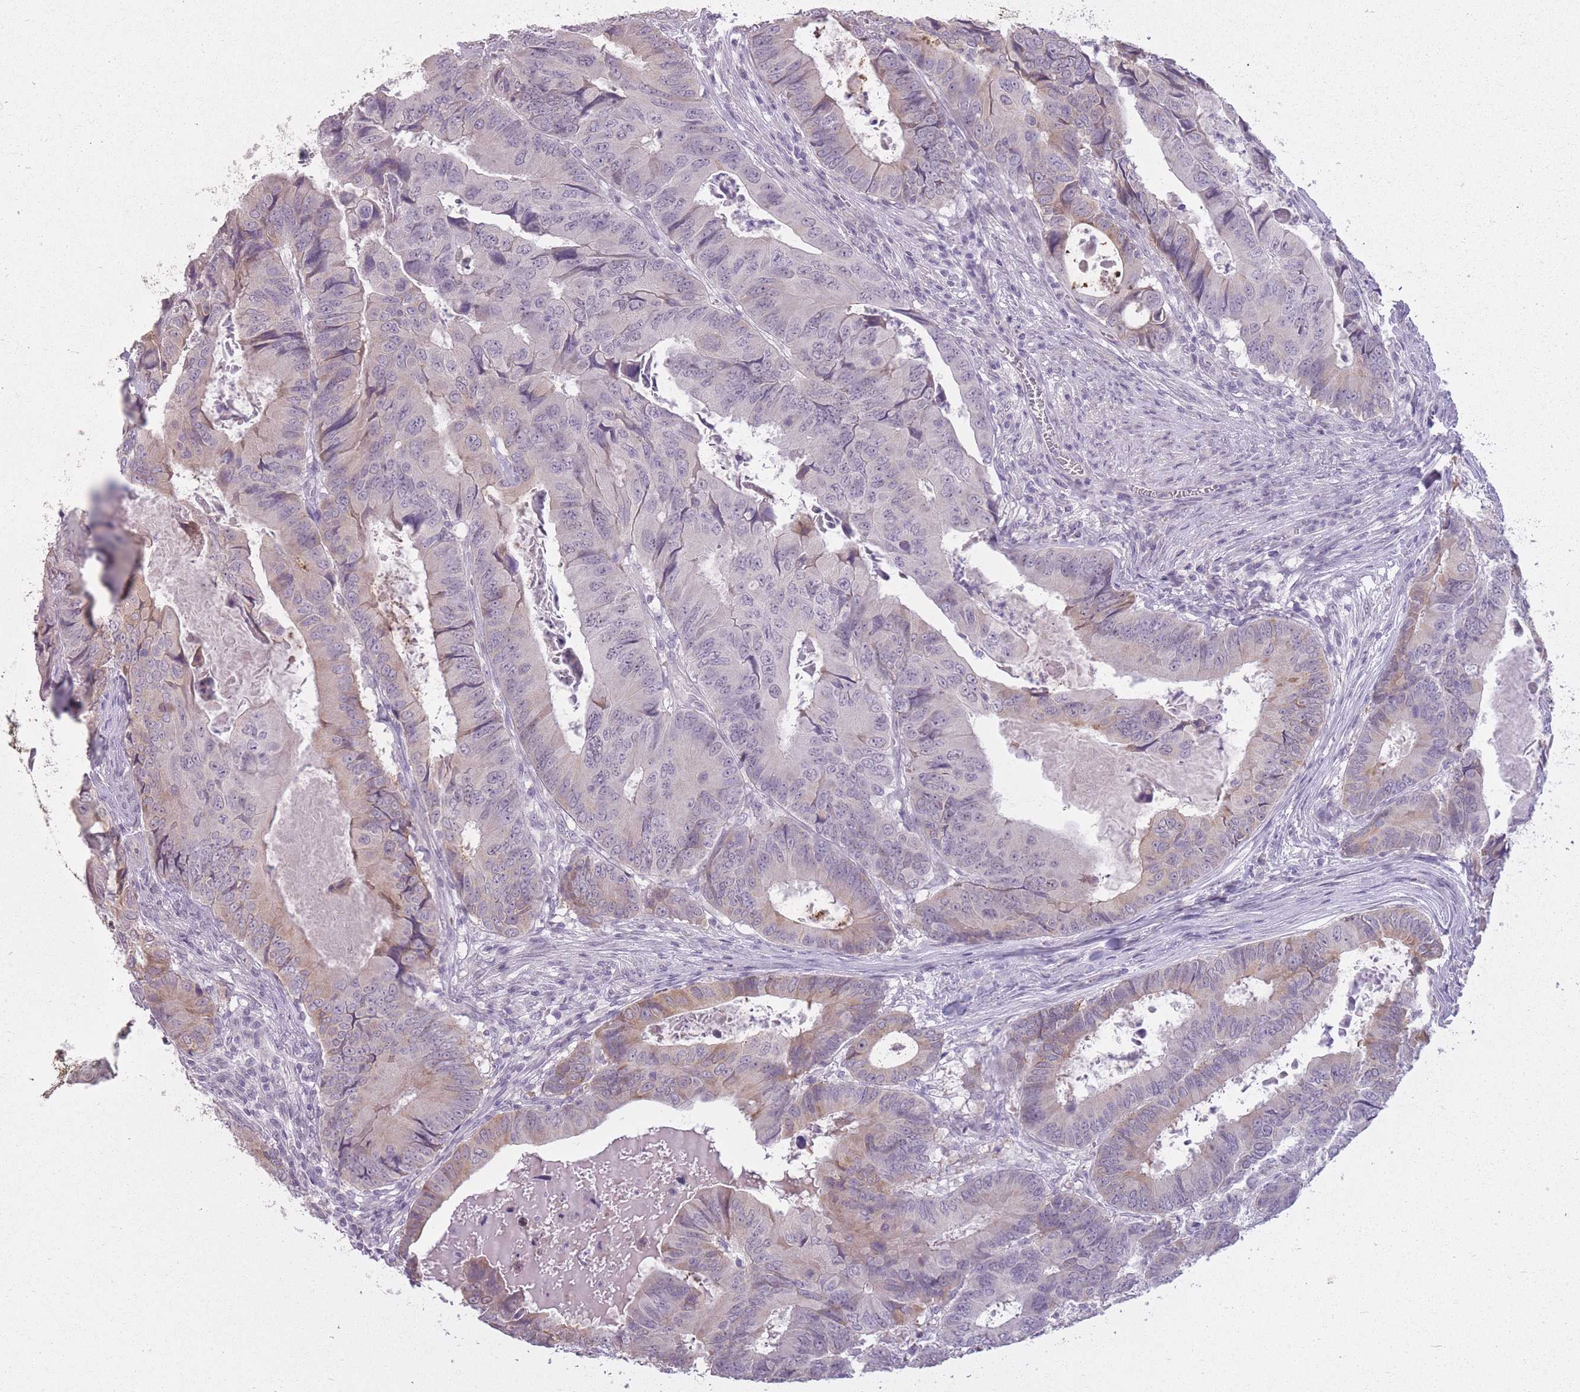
{"staining": {"intensity": "weak", "quantity": "<25%", "location": "cytoplasmic/membranous"}, "tissue": "colorectal cancer", "cell_type": "Tumor cells", "image_type": "cancer", "snomed": [{"axis": "morphology", "description": "Adenocarcinoma, NOS"}, {"axis": "topography", "description": "Colon"}], "caption": "Immunohistochemistry photomicrograph of colorectal cancer (adenocarcinoma) stained for a protein (brown), which shows no expression in tumor cells.", "gene": "ZBTB24", "patient": {"sex": "male", "age": 85}}